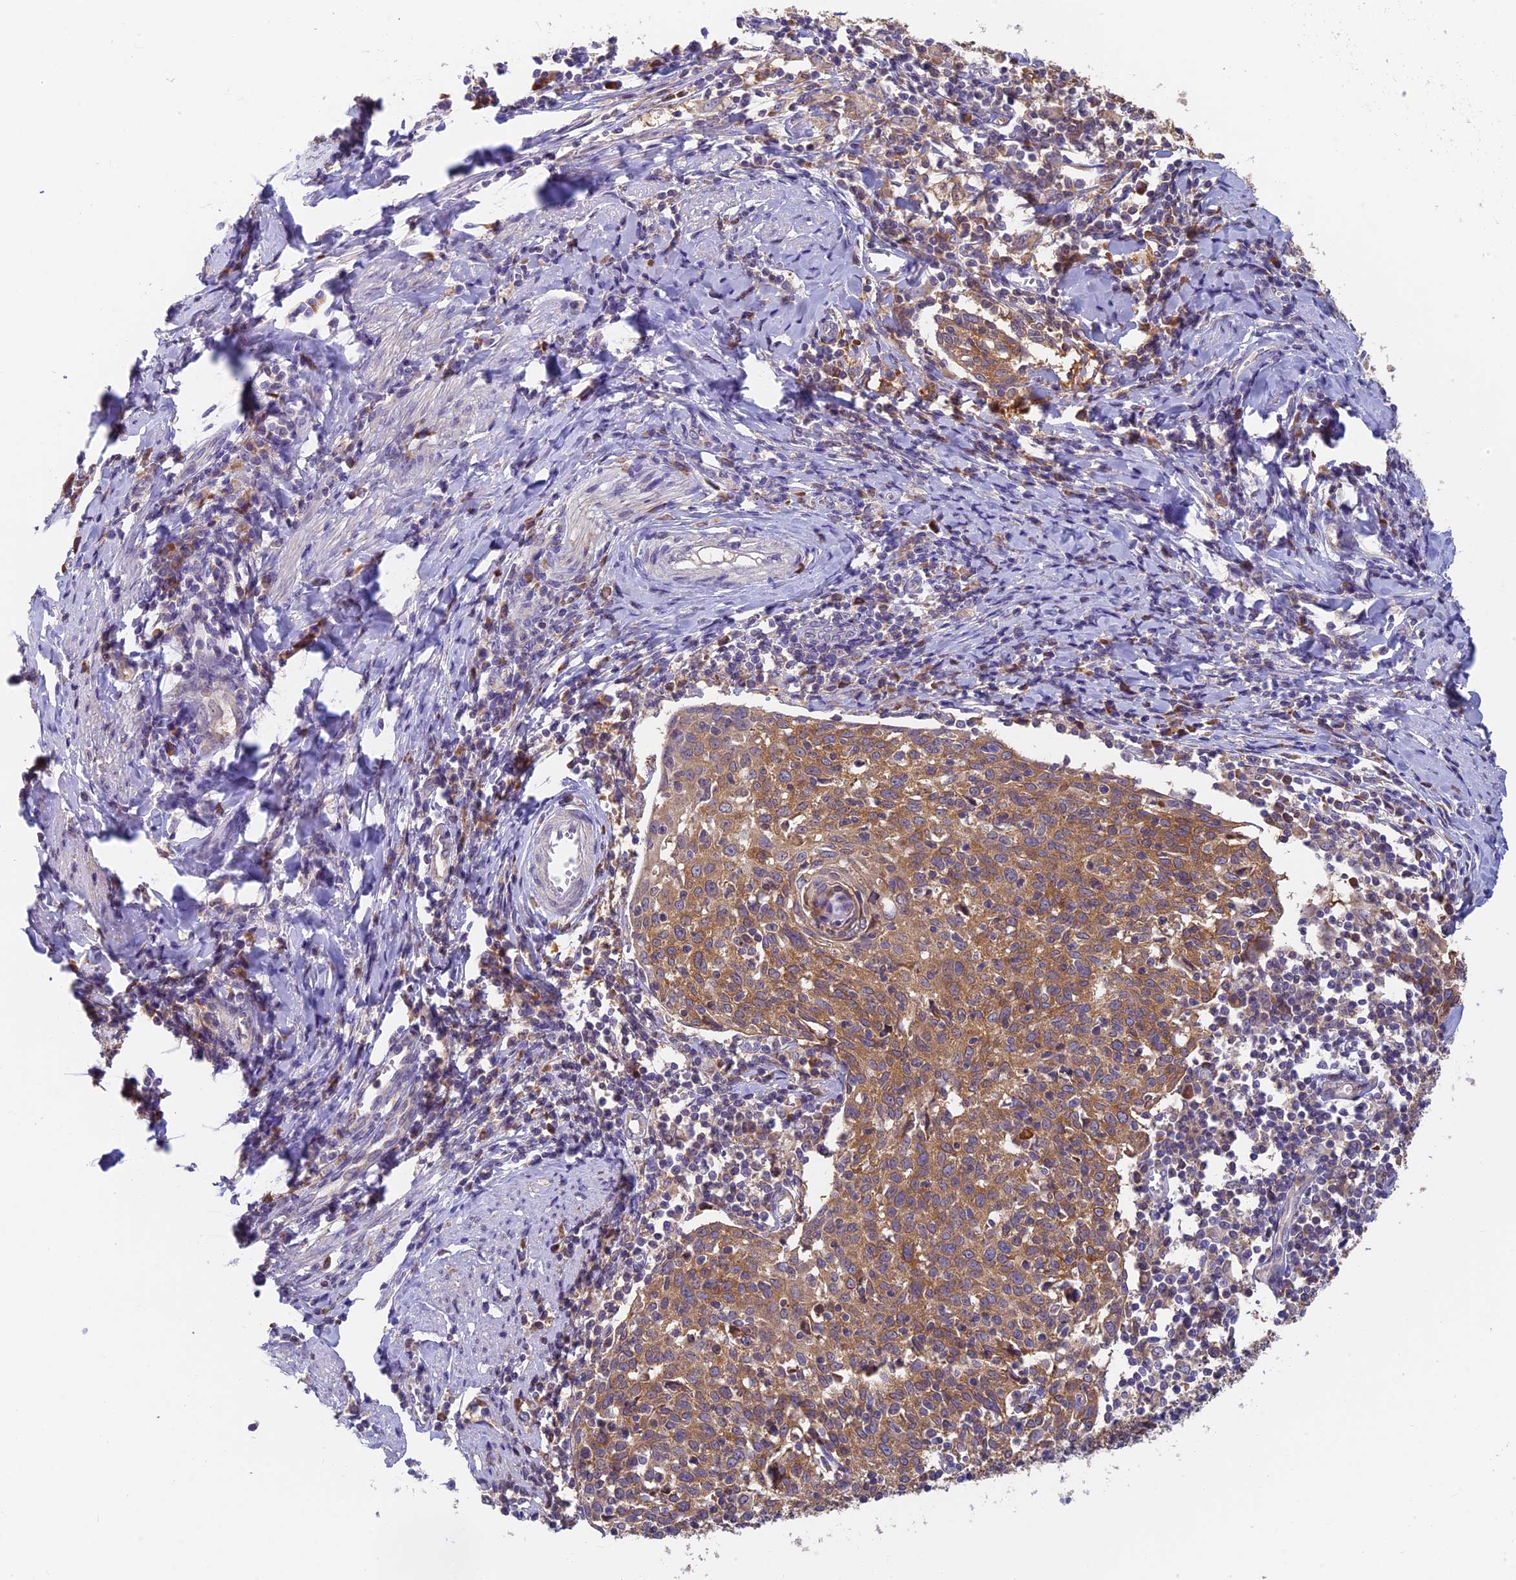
{"staining": {"intensity": "moderate", "quantity": ">75%", "location": "cytoplasmic/membranous"}, "tissue": "cervical cancer", "cell_type": "Tumor cells", "image_type": "cancer", "snomed": [{"axis": "morphology", "description": "Squamous cell carcinoma, NOS"}, {"axis": "topography", "description": "Cervix"}], "caption": "Squamous cell carcinoma (cervical) stained with a protein marker shows moderate staining in tumor cells.", "gene": "IPO5", "patient": {"sex": "female", "age": 52}}